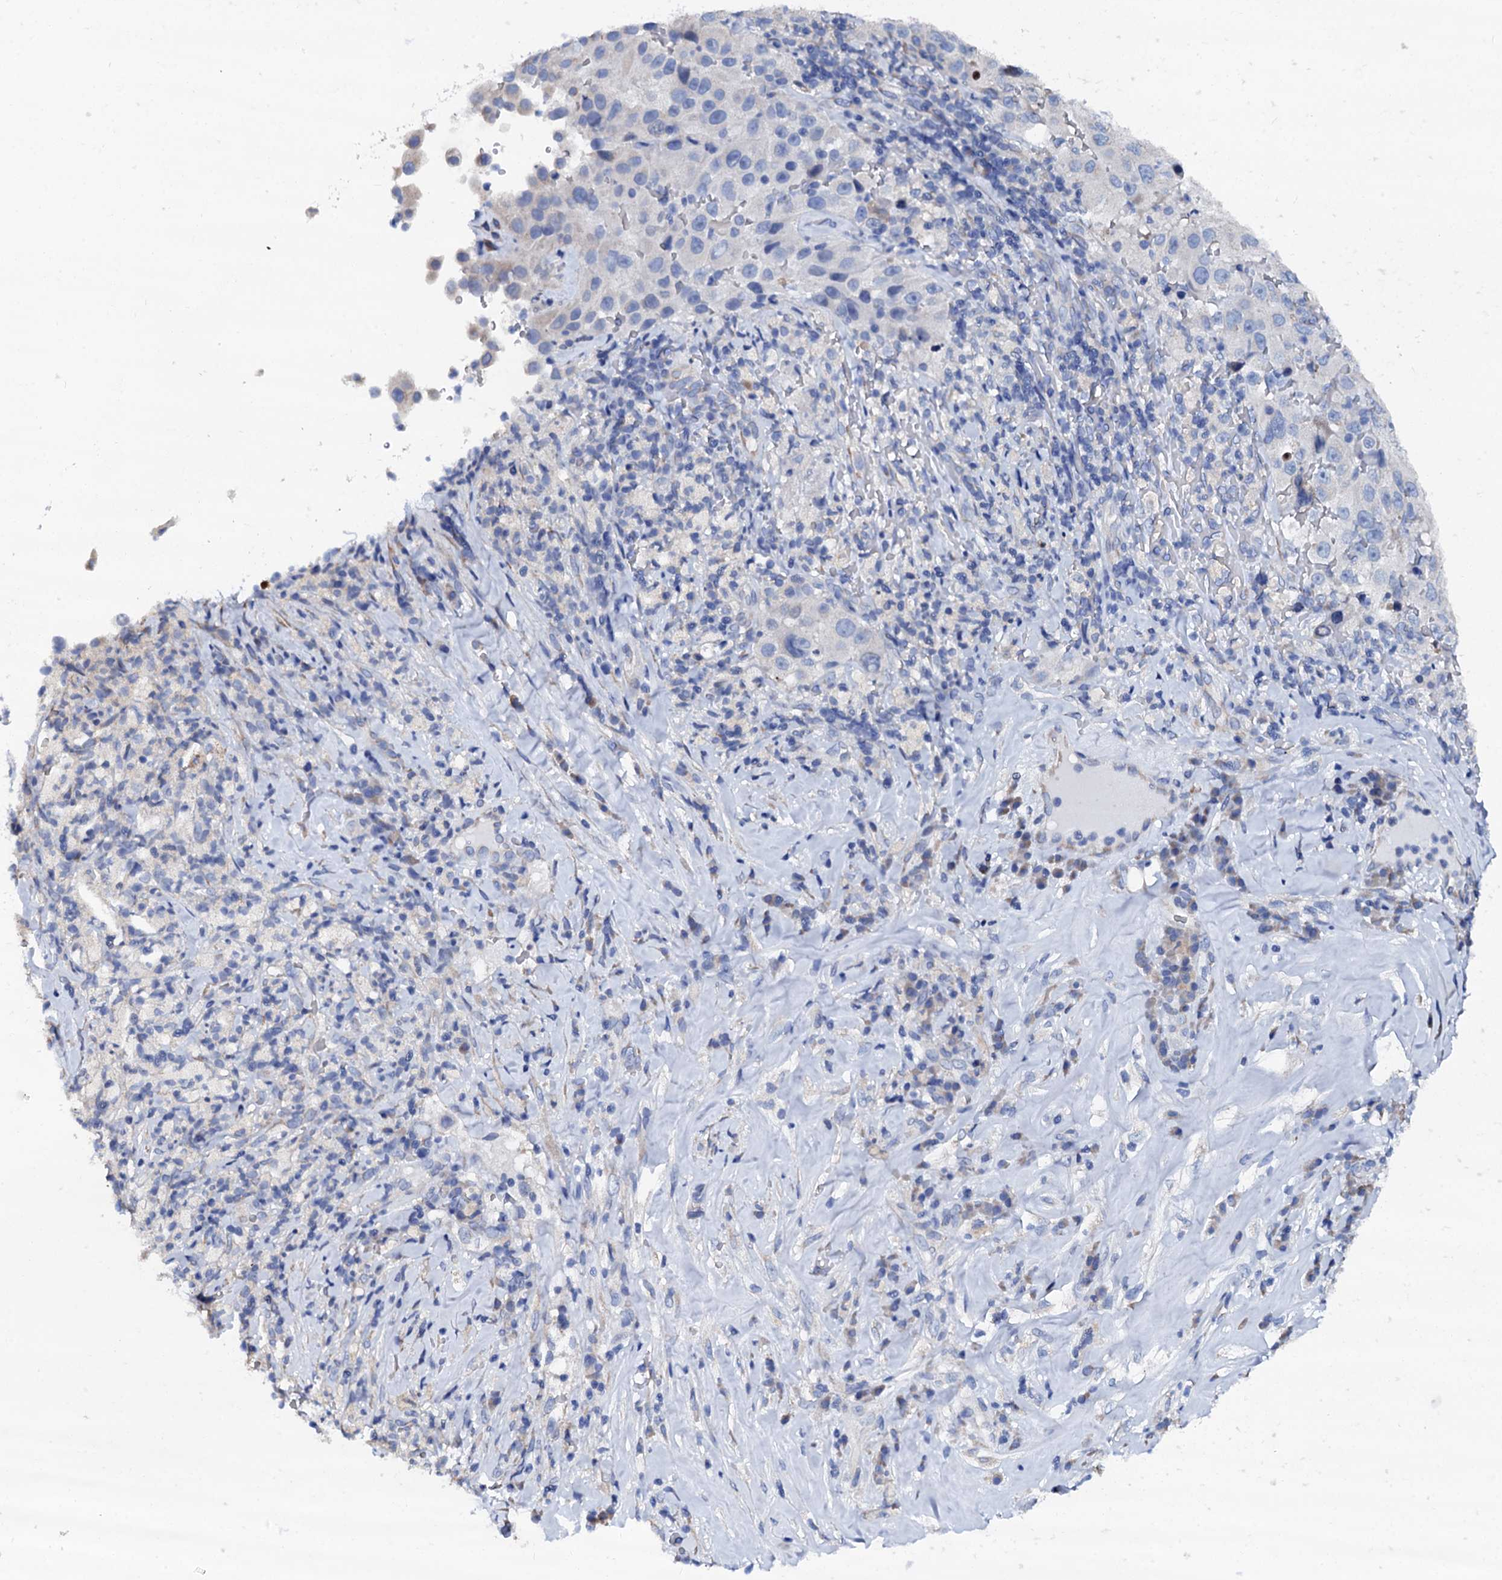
{"staining": {"intensity": "negative", "quantity": "none", "location": "none"}, "tissue": "melanoma", "cell_type": "Tumor cells", "image_type": "cancer", "snomed": [{"axis": "morphology", "description": "Malignant melanoma, Metastatic site"}, {"axis": "topography", "description": "Lymph node"}], "caption": "Immunohistochemical staining of human malignant melanoma (metastatic site) displays no significant staining in tumor cells.", "gene": "AKAP3", "patient": {"sex": "male", "age": 62}}